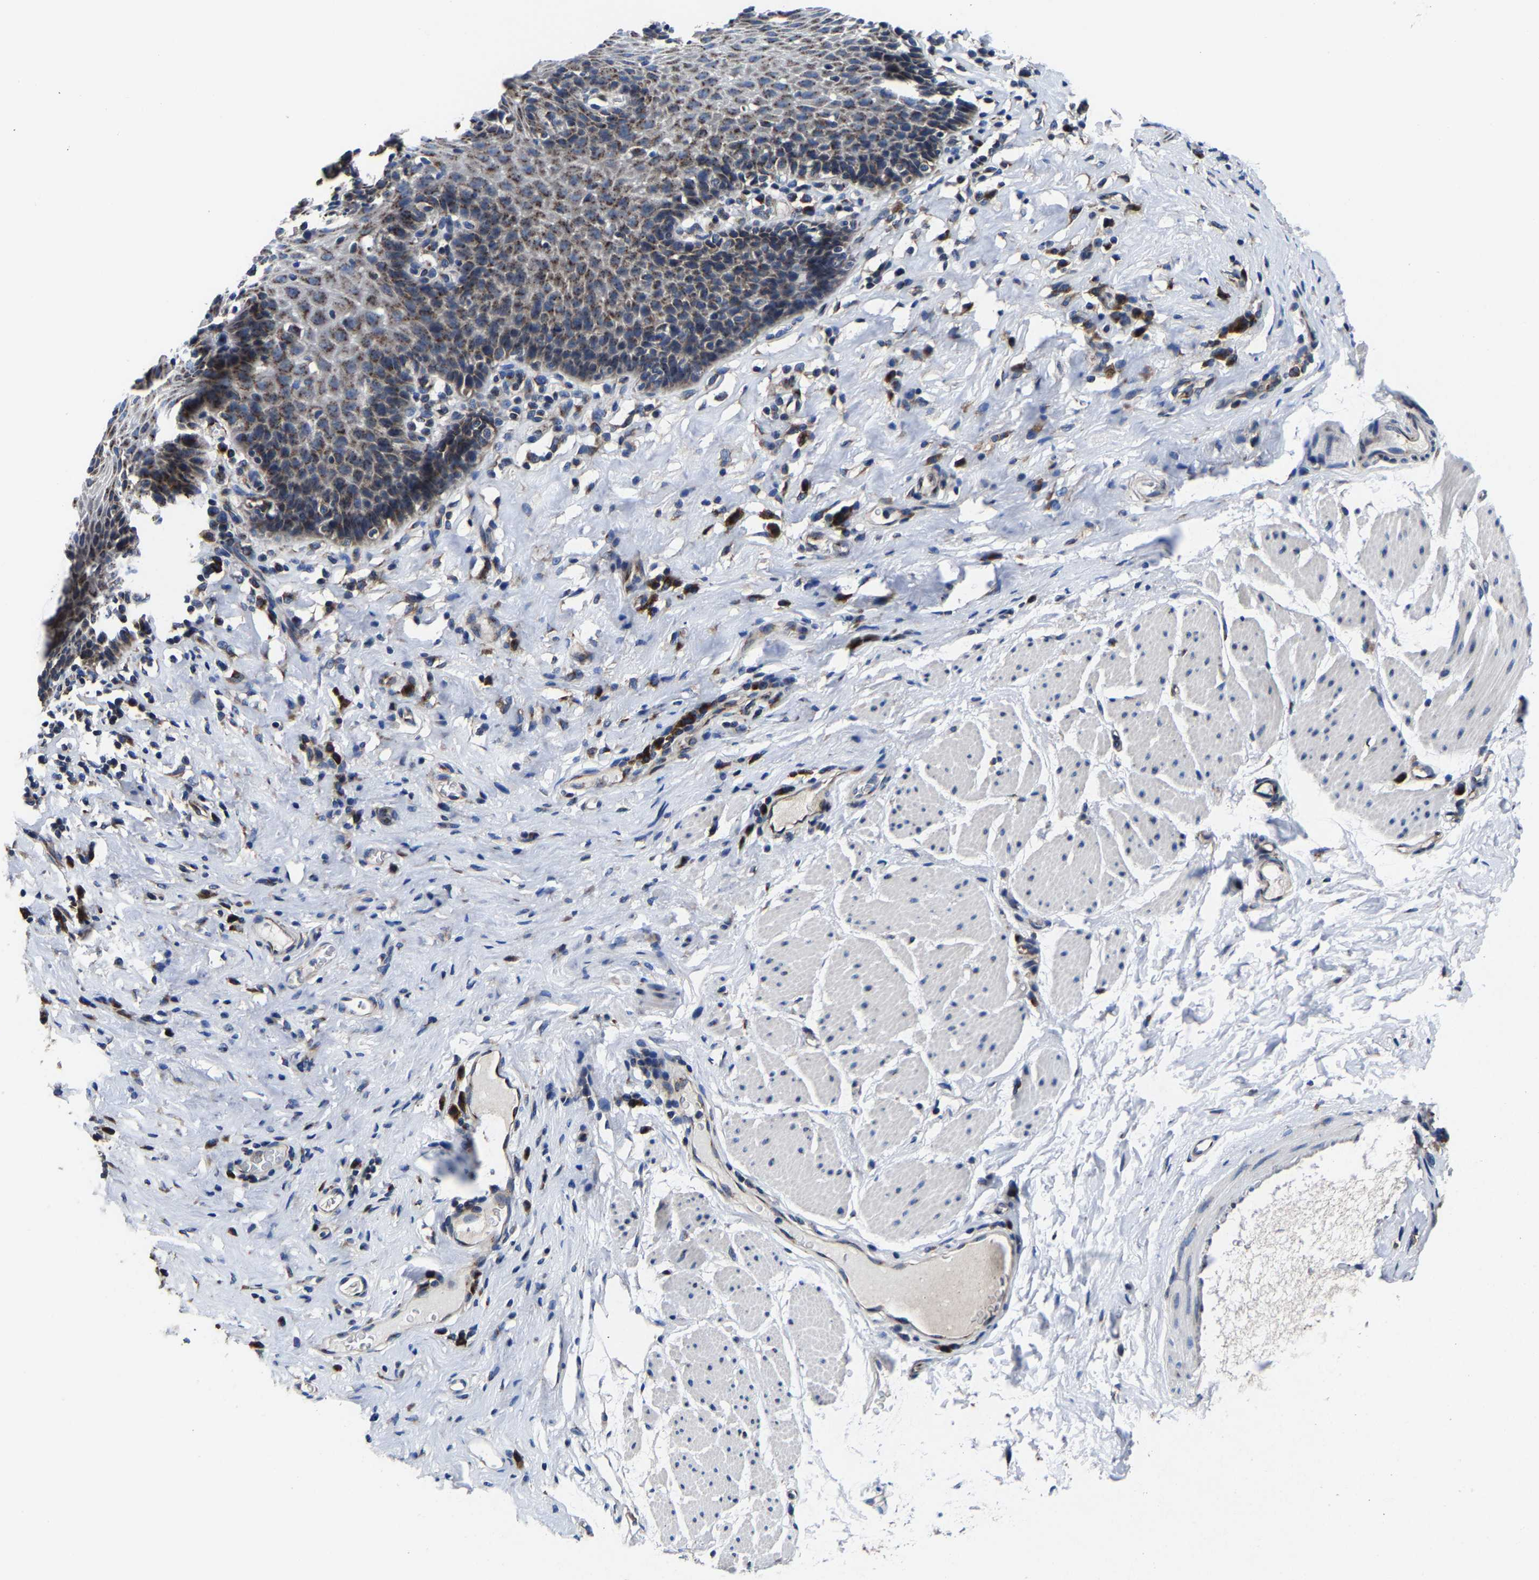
{"staining": {"intensity": "moderate", "quantity": ">75%", "location": "cytoplasmic/membranous"}, "tissue": "esophagus", "cell_type": "Squamous epithelial cells", "image_type": "normal", "snomed": [{"axis": "morphology", "description": "Normal tissue, NOS"}, {"axis": "topography", "description": "Esophagus"}], "caption": "Normal esophagus displays moderate cytoplasmic/membranous positivity in approximately >75% of squamous epithelial cells, visualized by immunohistochemistry.", "gene": "EBAG9", "patient": {"sex": "female", "age": 61}}